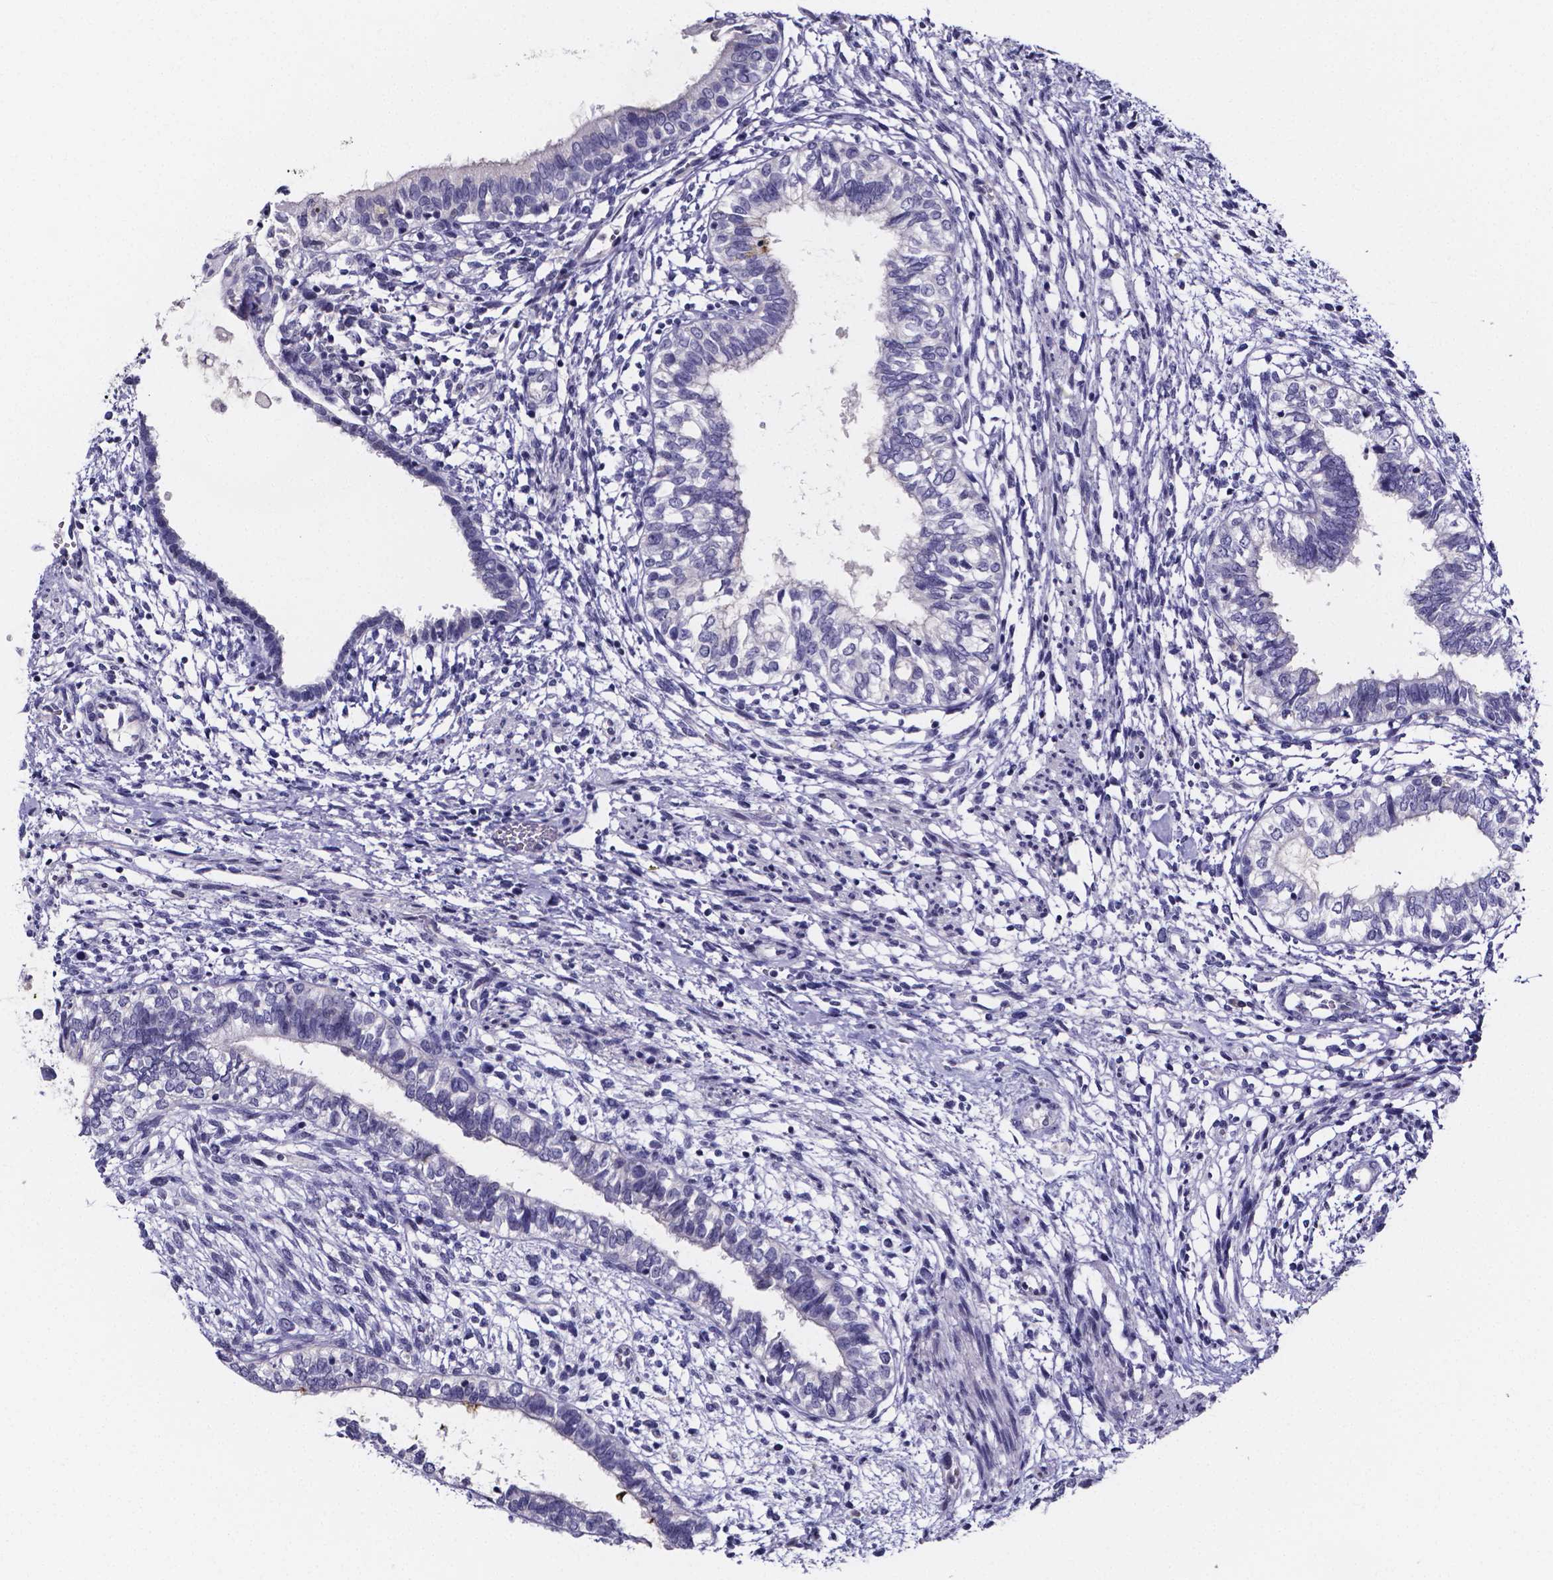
{"staining": {"intensity": "negative", "quantity": "none", "location": "none"}, "tissue": "testis cancer", "cell_type": "Tumor cells", "image_type": "cancer", "snomed": [{"axis": "morphology", "description": "Carcinoma, Embryonal, NOS"}, {"axis": "topography", "description": "Testis"}], "caption": "Micrograph shows no protein positivity in tumor cells of testis cancer tissue.", "gene": "IZUMO1", "patient": {"sex": "male", "age": 37}}